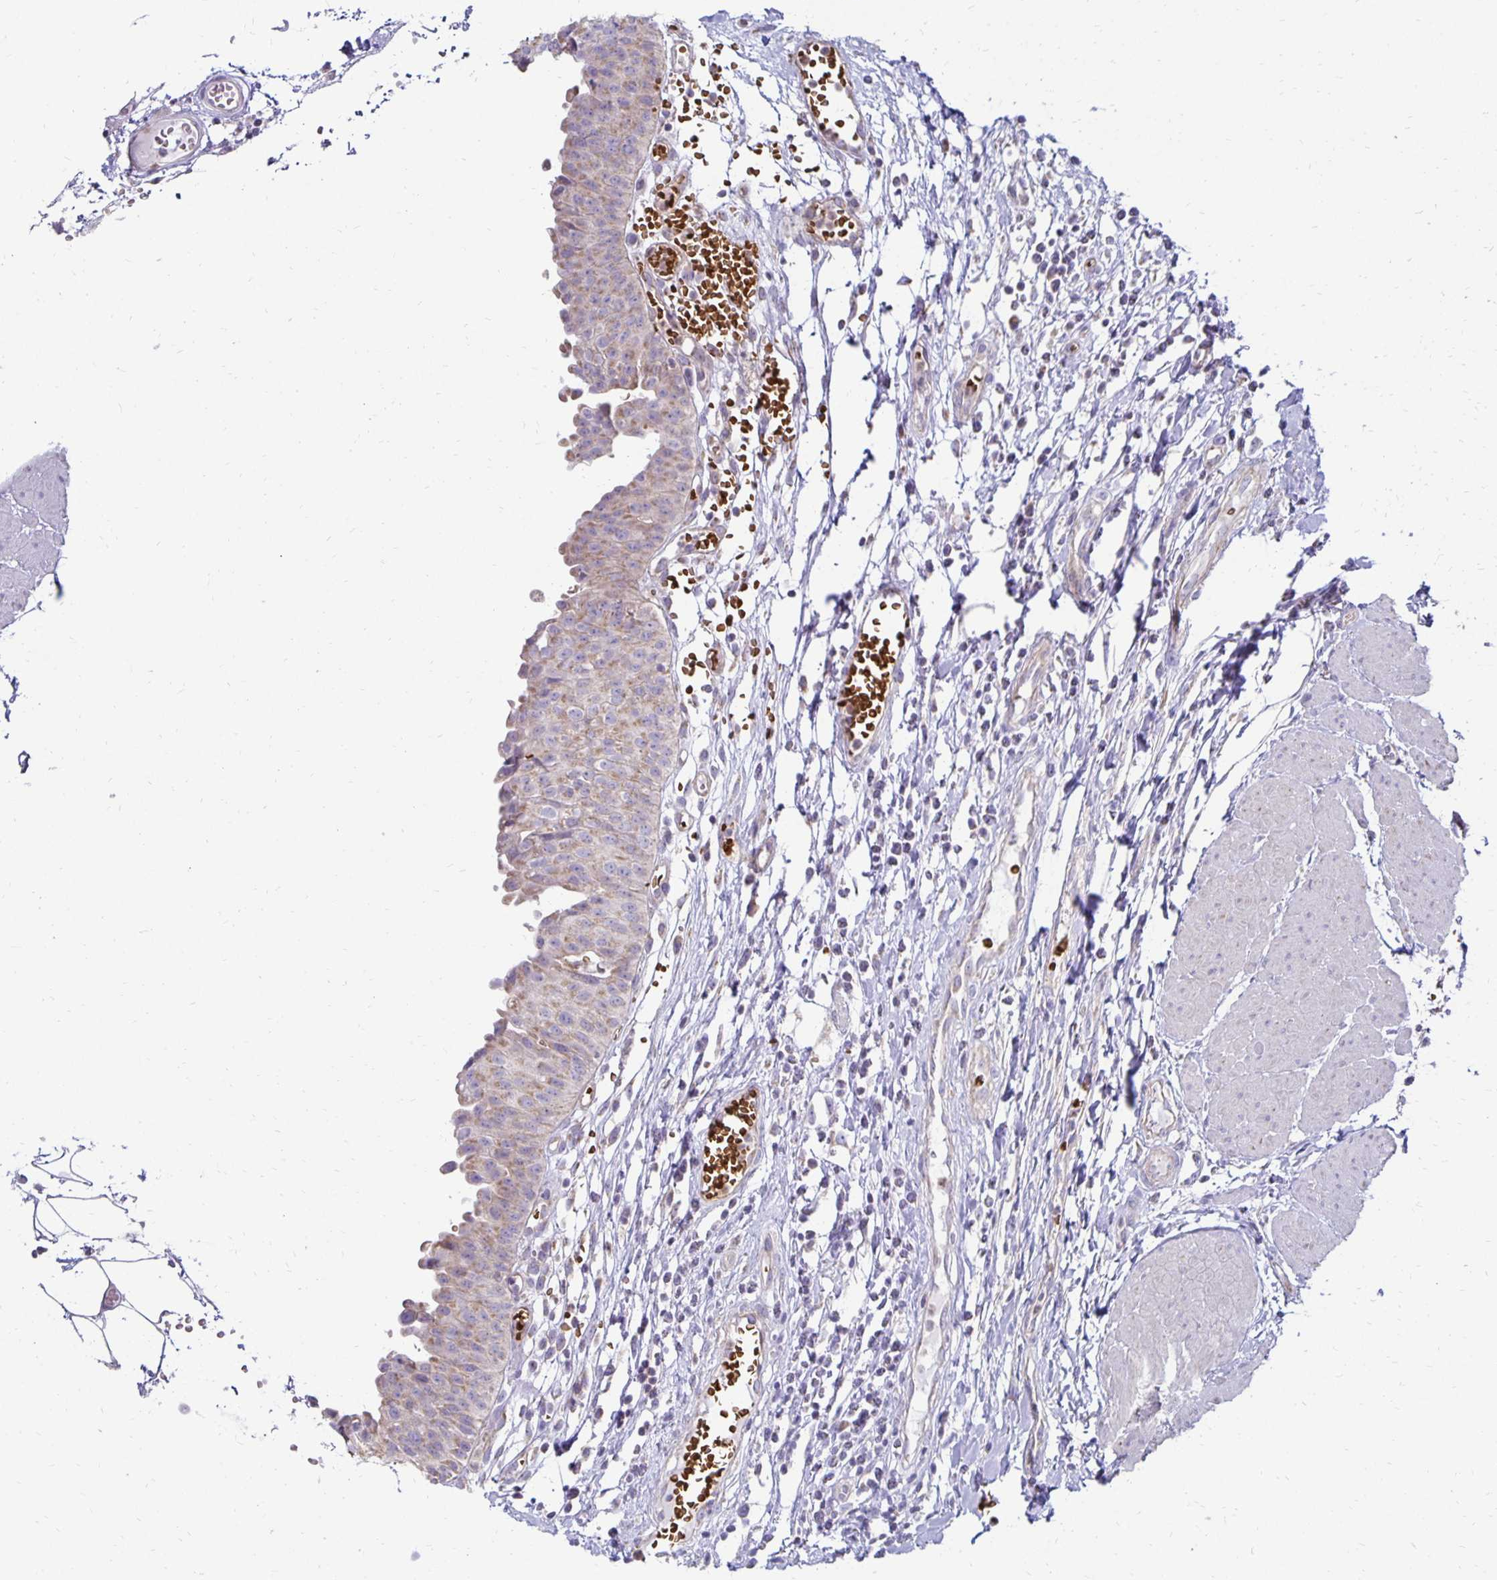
{"staining": {"intensity": "weak", "quantity": "25%-75%", "location": "cytoplasmic/membranous"}, "tissue": "urinary bladder", "cell_type": "Urothelial cells", "image_type": "normal", "snomed": [{"axis": "morphology", "description": "Normal tissue, NOS"}, {"axis": "topography", "description": "Urinary bladder"}], "caption": "IHC histopathology image of unremarkable human urinary bladder stained for a protein (brown), which displays low levels of weak cytoplasmic/membranous expression in approximately 25%-75% of urothelial cells.", "gene": "FN3K", "patient": {"sex": "male", "age": 64}}